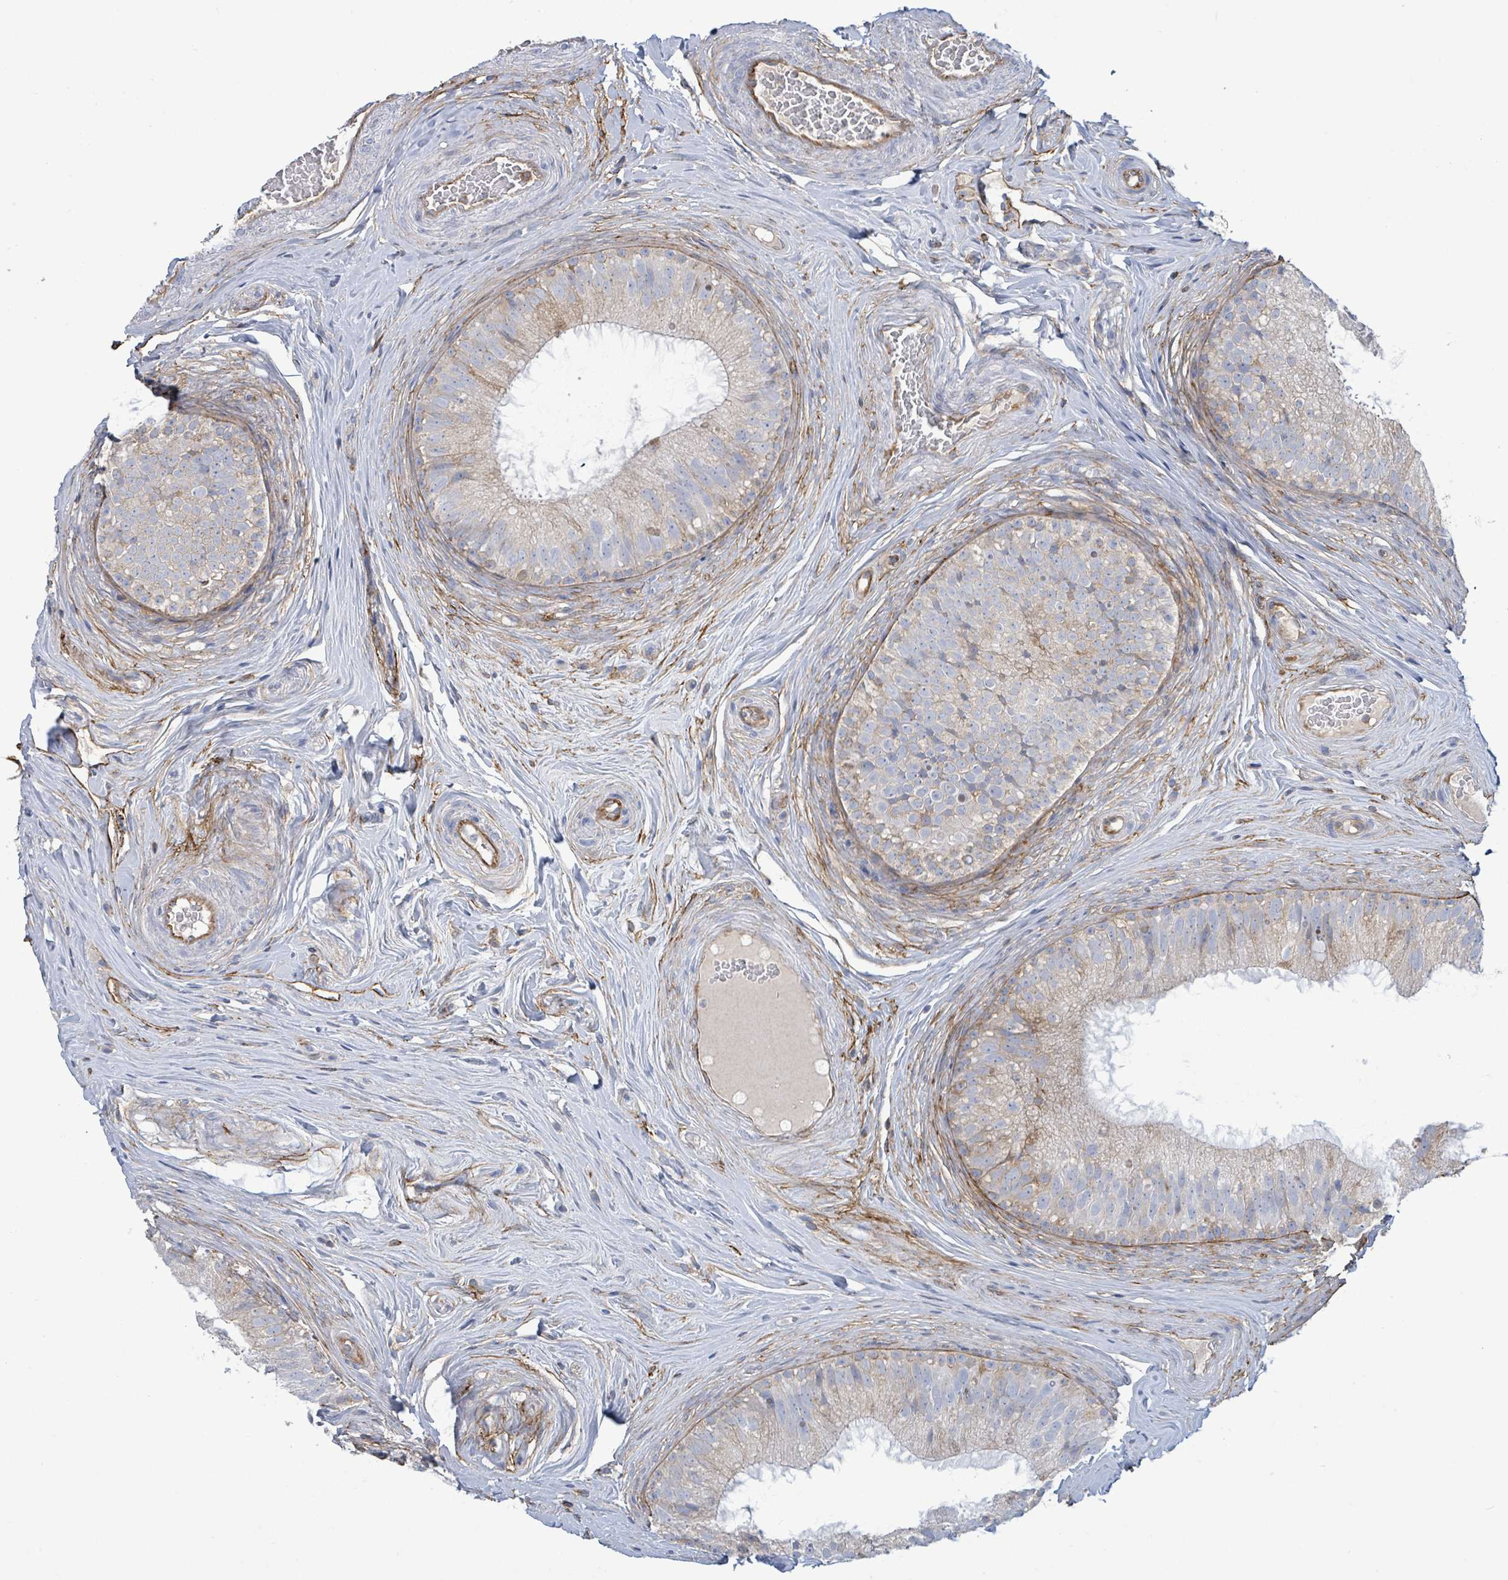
{"staining": {"intensity": "moderate", "quantity": "<25%", "location": "cytoplasmic/membranous"}, "tissue": "epididymis", "cell_type": "Glandular cells", "image_type": "normal", "snomed": [{"axis": "morphology", "description": "Normal tissue, NOS"}, {"axis": "topography", "description": "Epididymis"}], "caption": "The immunohistochemical stain labels moderate cytoplasmic/membranous positivity in glandular cells of normal epididymis. (Brightfield microscopy of DAB IHC at high magnification).", "gene": "EGFL7", "patient": {"sex": "male", "age": 34}}